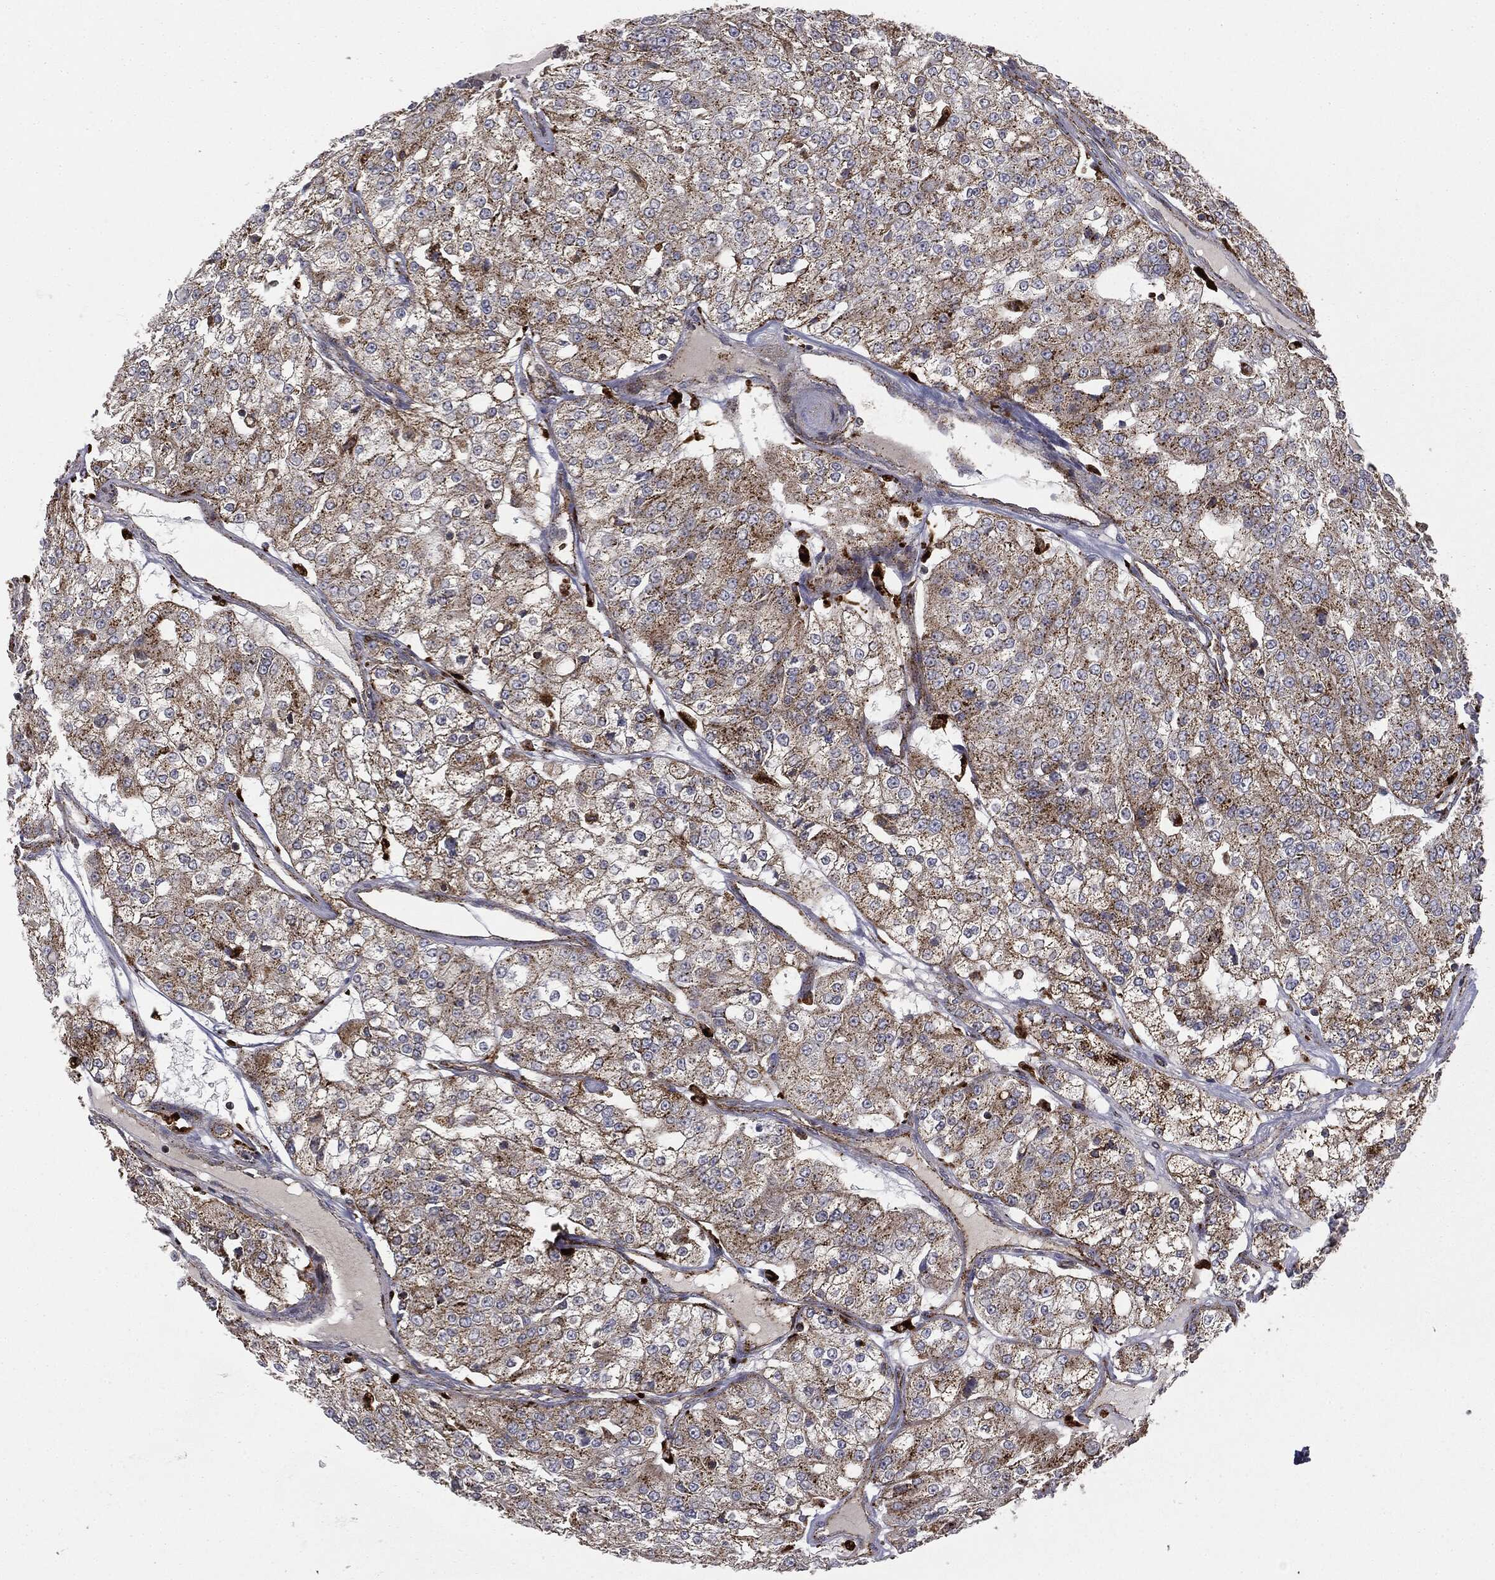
{"staining": {"intensity": "moderate", "quantity": "25%-75%", "location": "cytoplasmic/membranous"}, "tissue": "renal cancer", "cell_type": "Tumor cells", "image_type": "cancer", "snomed": [{"axis": "morphology", "description": "Adenocarcinoma, NOS"}, {"axis": "topography", "description": "Kidney"}], "caption": "Immunohistochemical staining of human renal cancer reveals medium levels of moderate cytoplasmic/membranous expression in about 25%-75% of tumor cells. The protein is shown in brown color, while the nuclei are stained blue.", "gene": "CTSA", "patient": {"sex": "female", "age": 63}}